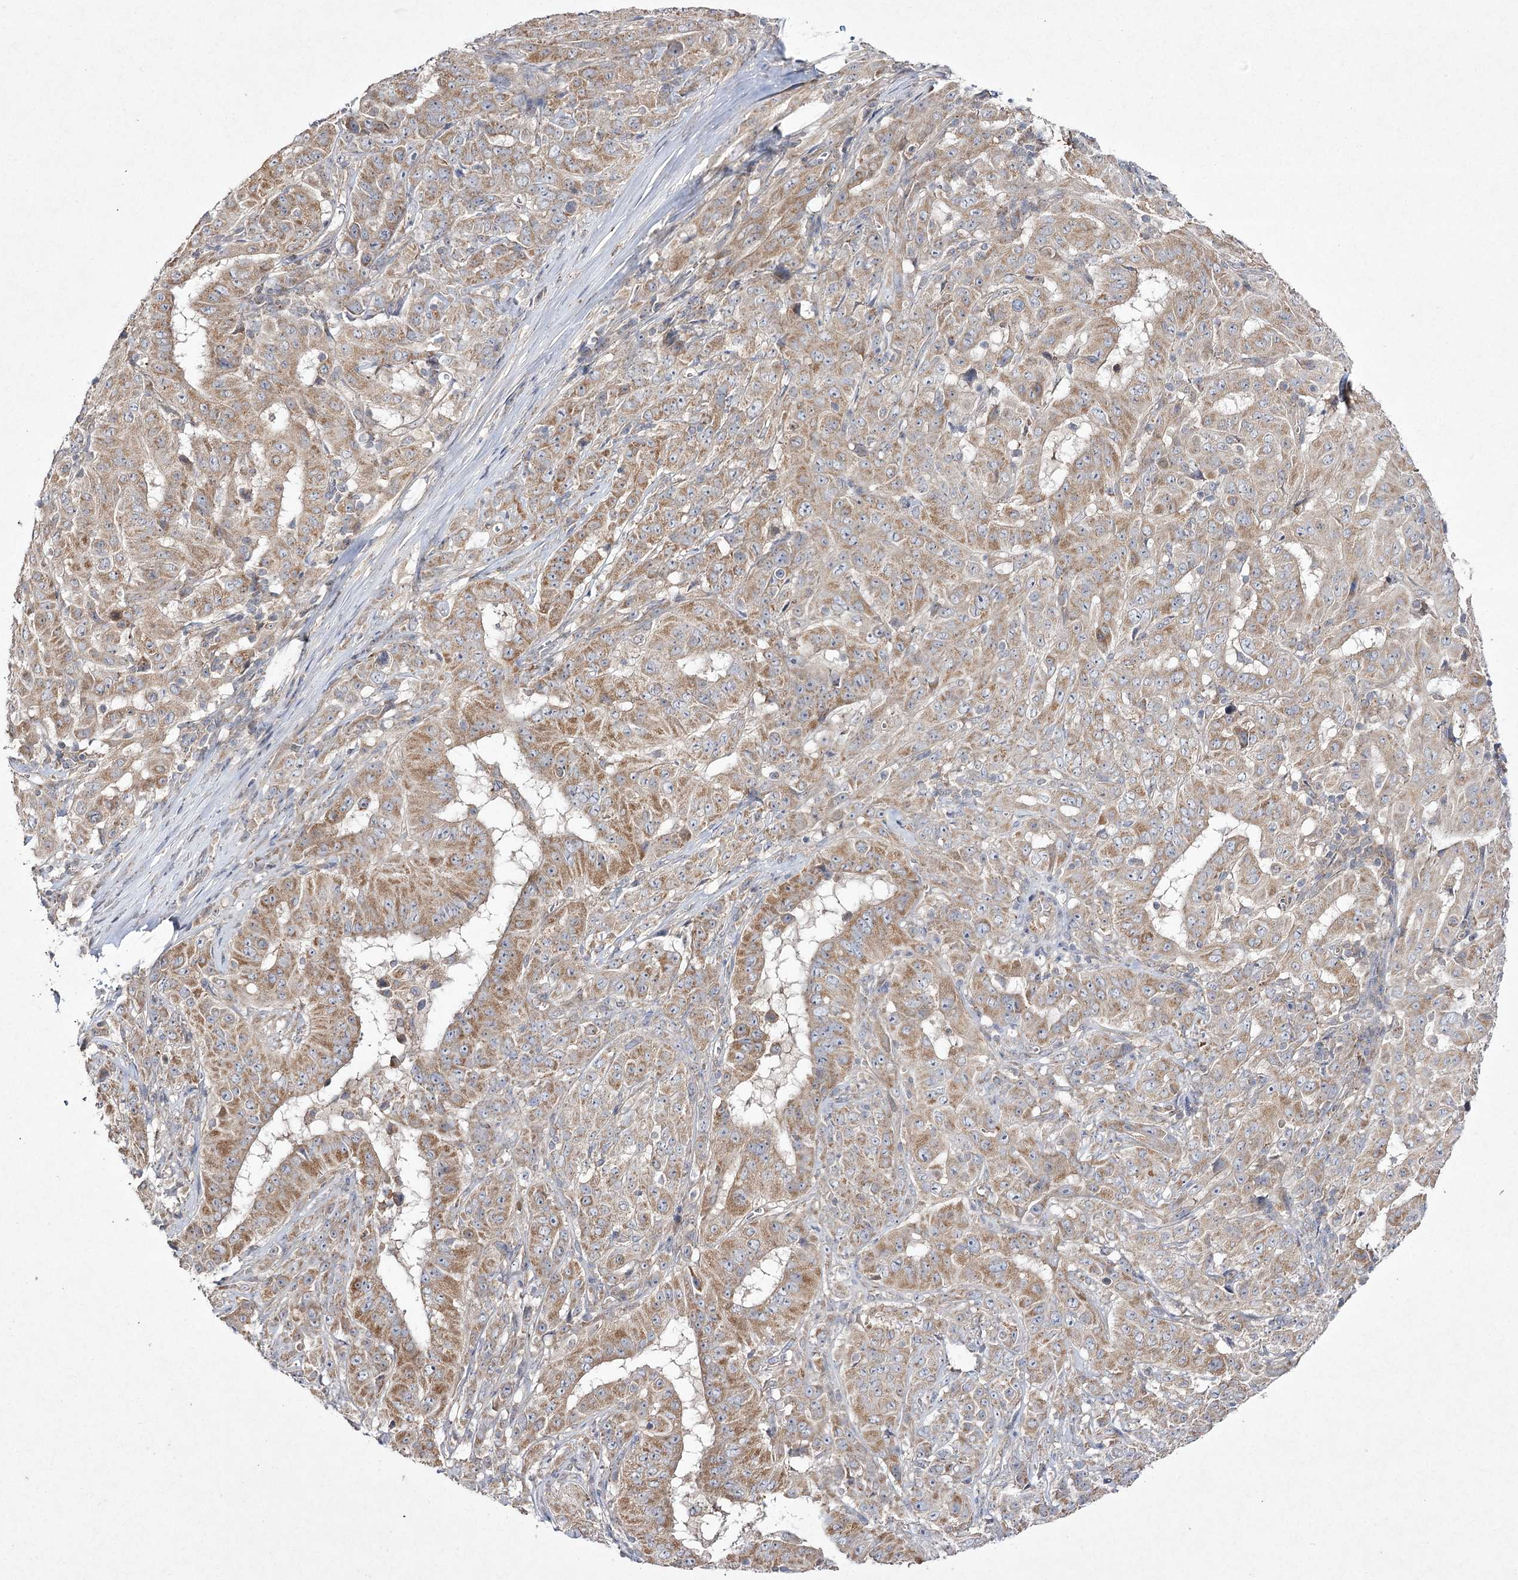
{"staining": {"intensity": "moderate", "quantity": ">75%", "location": "cytoplasmic/membranous"}, "tissue": "pancreatic cancer", "cell_type": "Tumor cells", "image_type": "cancer", "snomed": [{"axis": "morphology", "description": "Adenocarcinoma, NOS"}, {"axis": "topography", "description": "Pancreas"}], "caption": "A photomicrograph showing moderate cytoplasmic/membranous expression in about >75% of tumor cells in adenocarcinoma (pancreatic), as visualized by brown immunohistochemical staining.", "gene": "FANCL", "patient": {"sex": "male", "age": 63}}